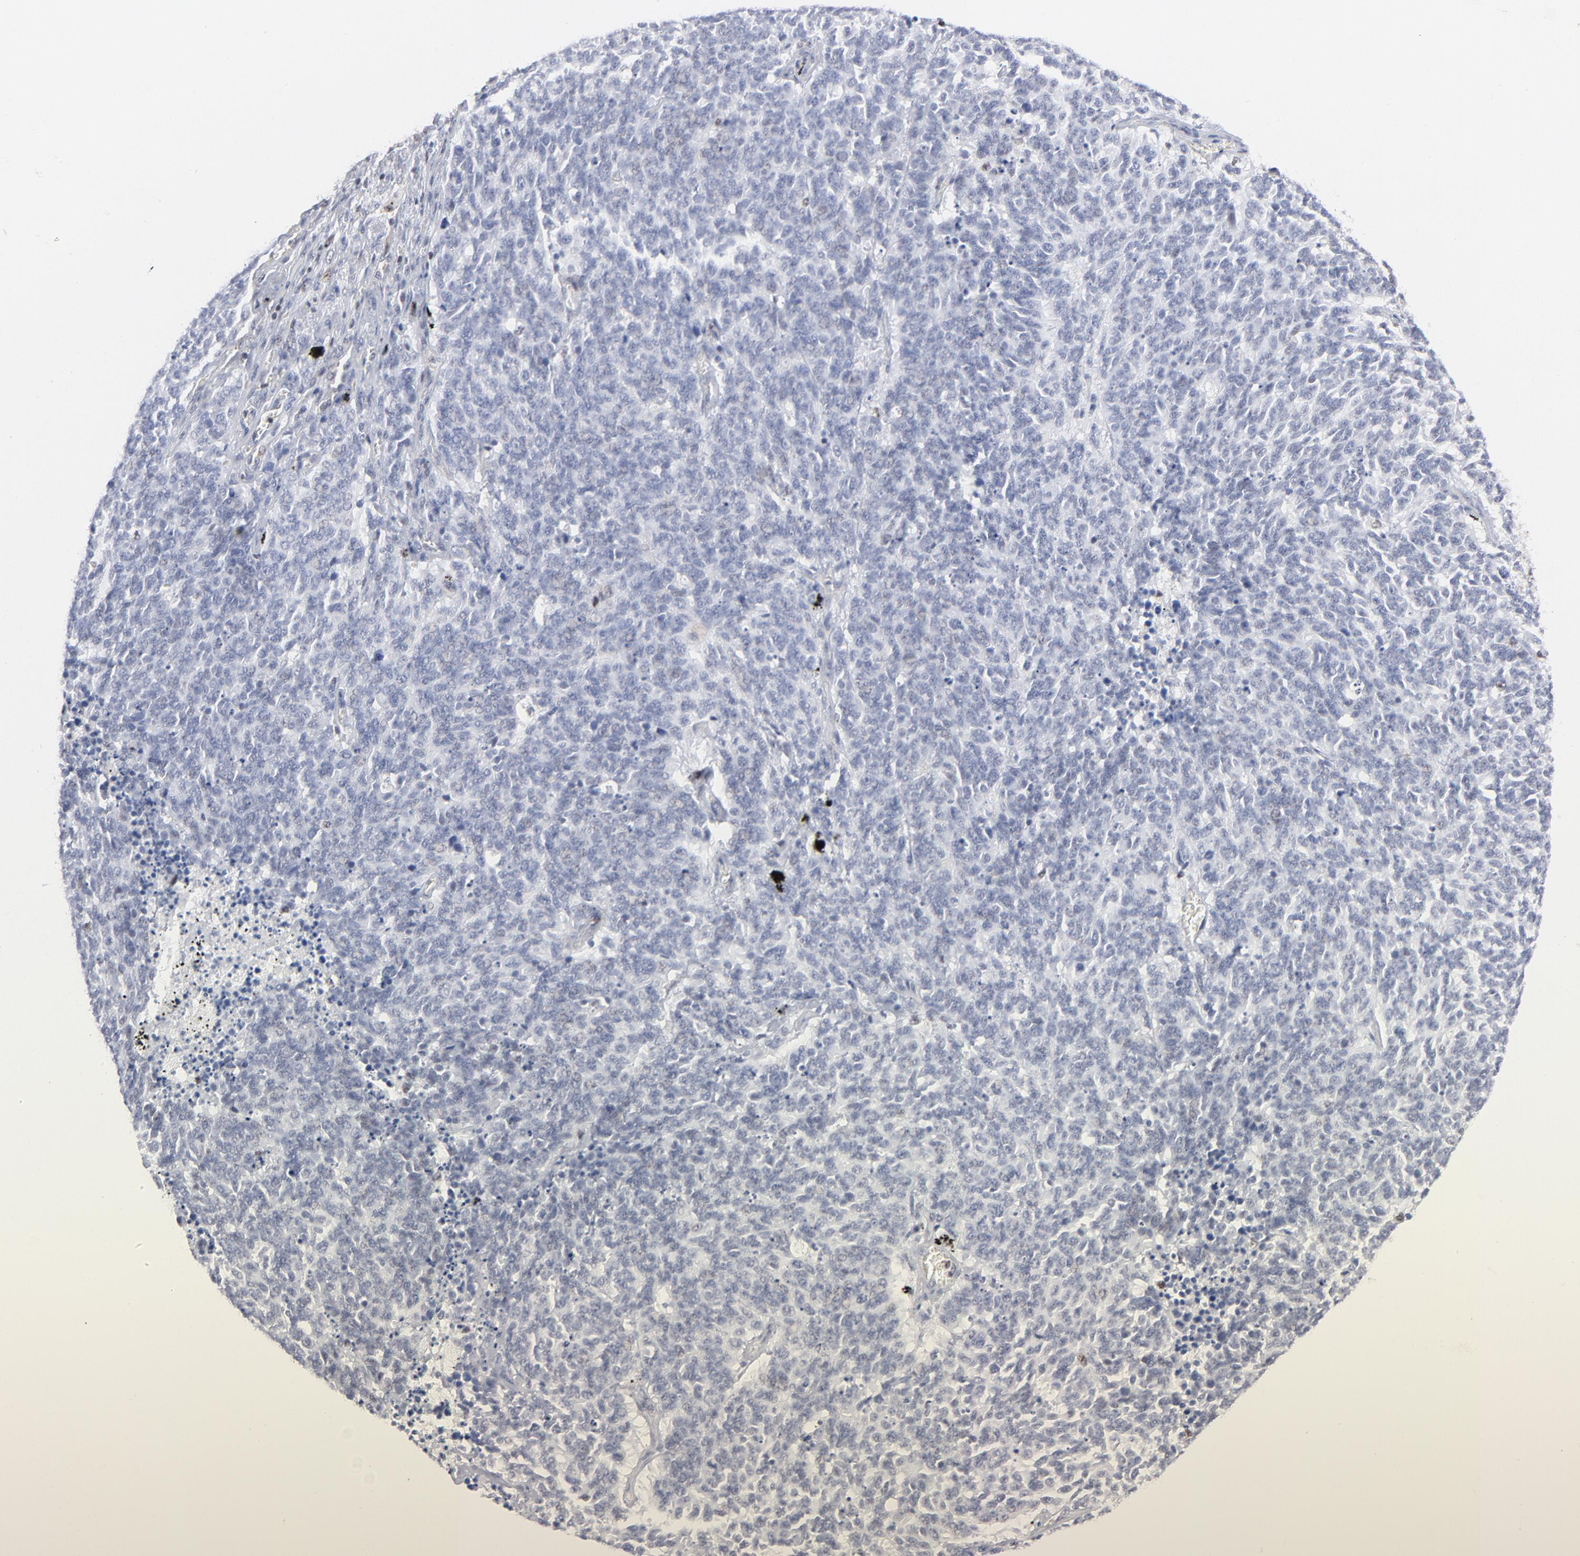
{"staining": {"intensity": "negative", "quantity": "none", "location": "none"}, "tissue": "lung cancer", "cell_type": "Tumor cells", "image_type": "cancer", "snomed": [{"axis": "morphology", "description": "Neoplasm, malignant, NOS"}, {"axis": "topography", "description": "Lung"}], "caption": "The image reveals no staining of tumor cells in lung cancer. The staining is performed using DAB brown chromogen with nuclei counter-stained in using hematoxylin.", "gene": "MAX", "patient": {"sex": "female", "age": 58}}